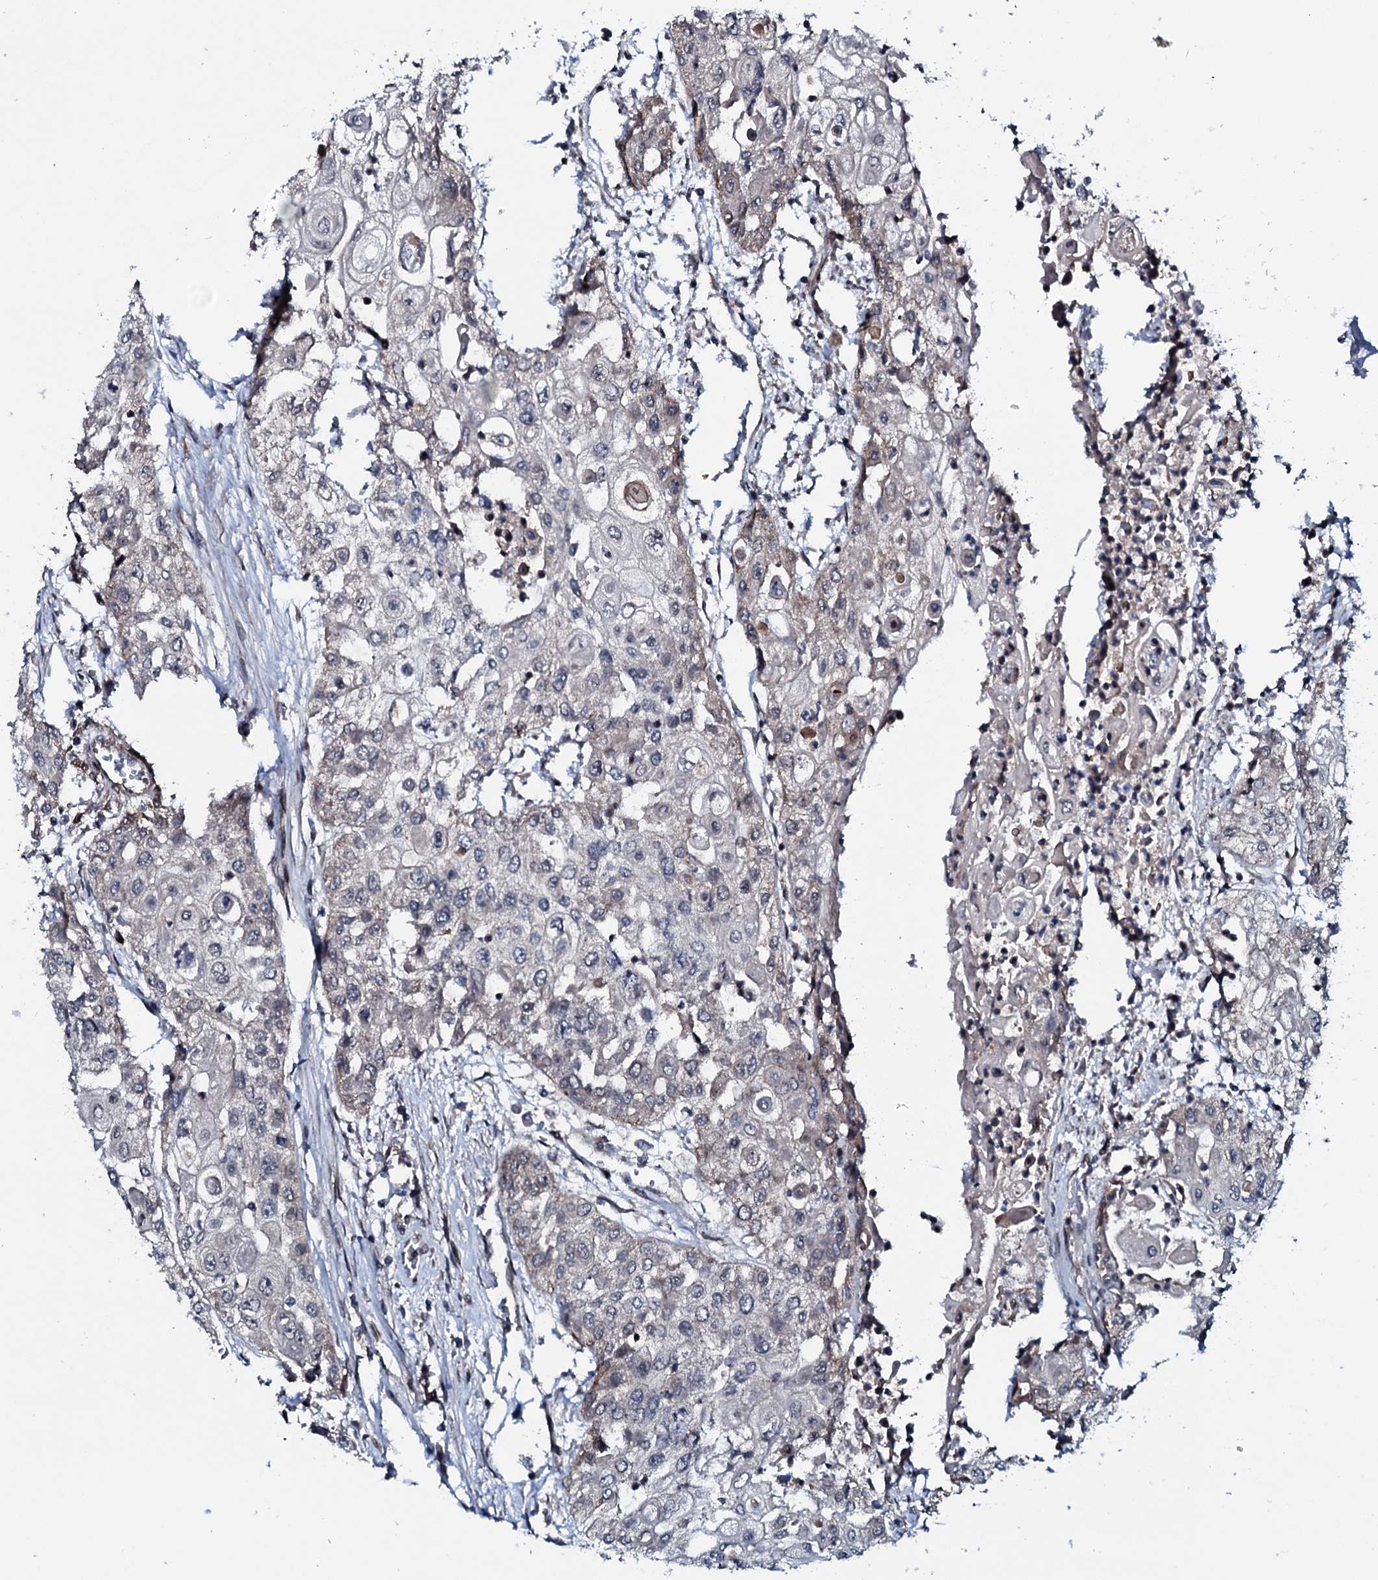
{"staining": {"intensity": "negative", "quantity": "none", "location": "none"}, "tissue": "urothelial cancer", "cell_type": "Tumor cells", "image_type": "cancer", "snomed": [{"axis": "morphology", "description": "Urothelial carcinoma, High grade"}, {"axis": "topography", "description": "Urinary bladder"}], "caption": "DAB (3,3'-diaminobenzidine) immunohistochemical staining of urothelial cancer reveals no significant expression in tumor cells. Brightfield microscopy of immunohistochemistry stained with DAB (brown) and hematoxylin (blue), captured at high magnification.", "gene": "OGFOD2", "patient": {"sex": "female", "age": 79}}